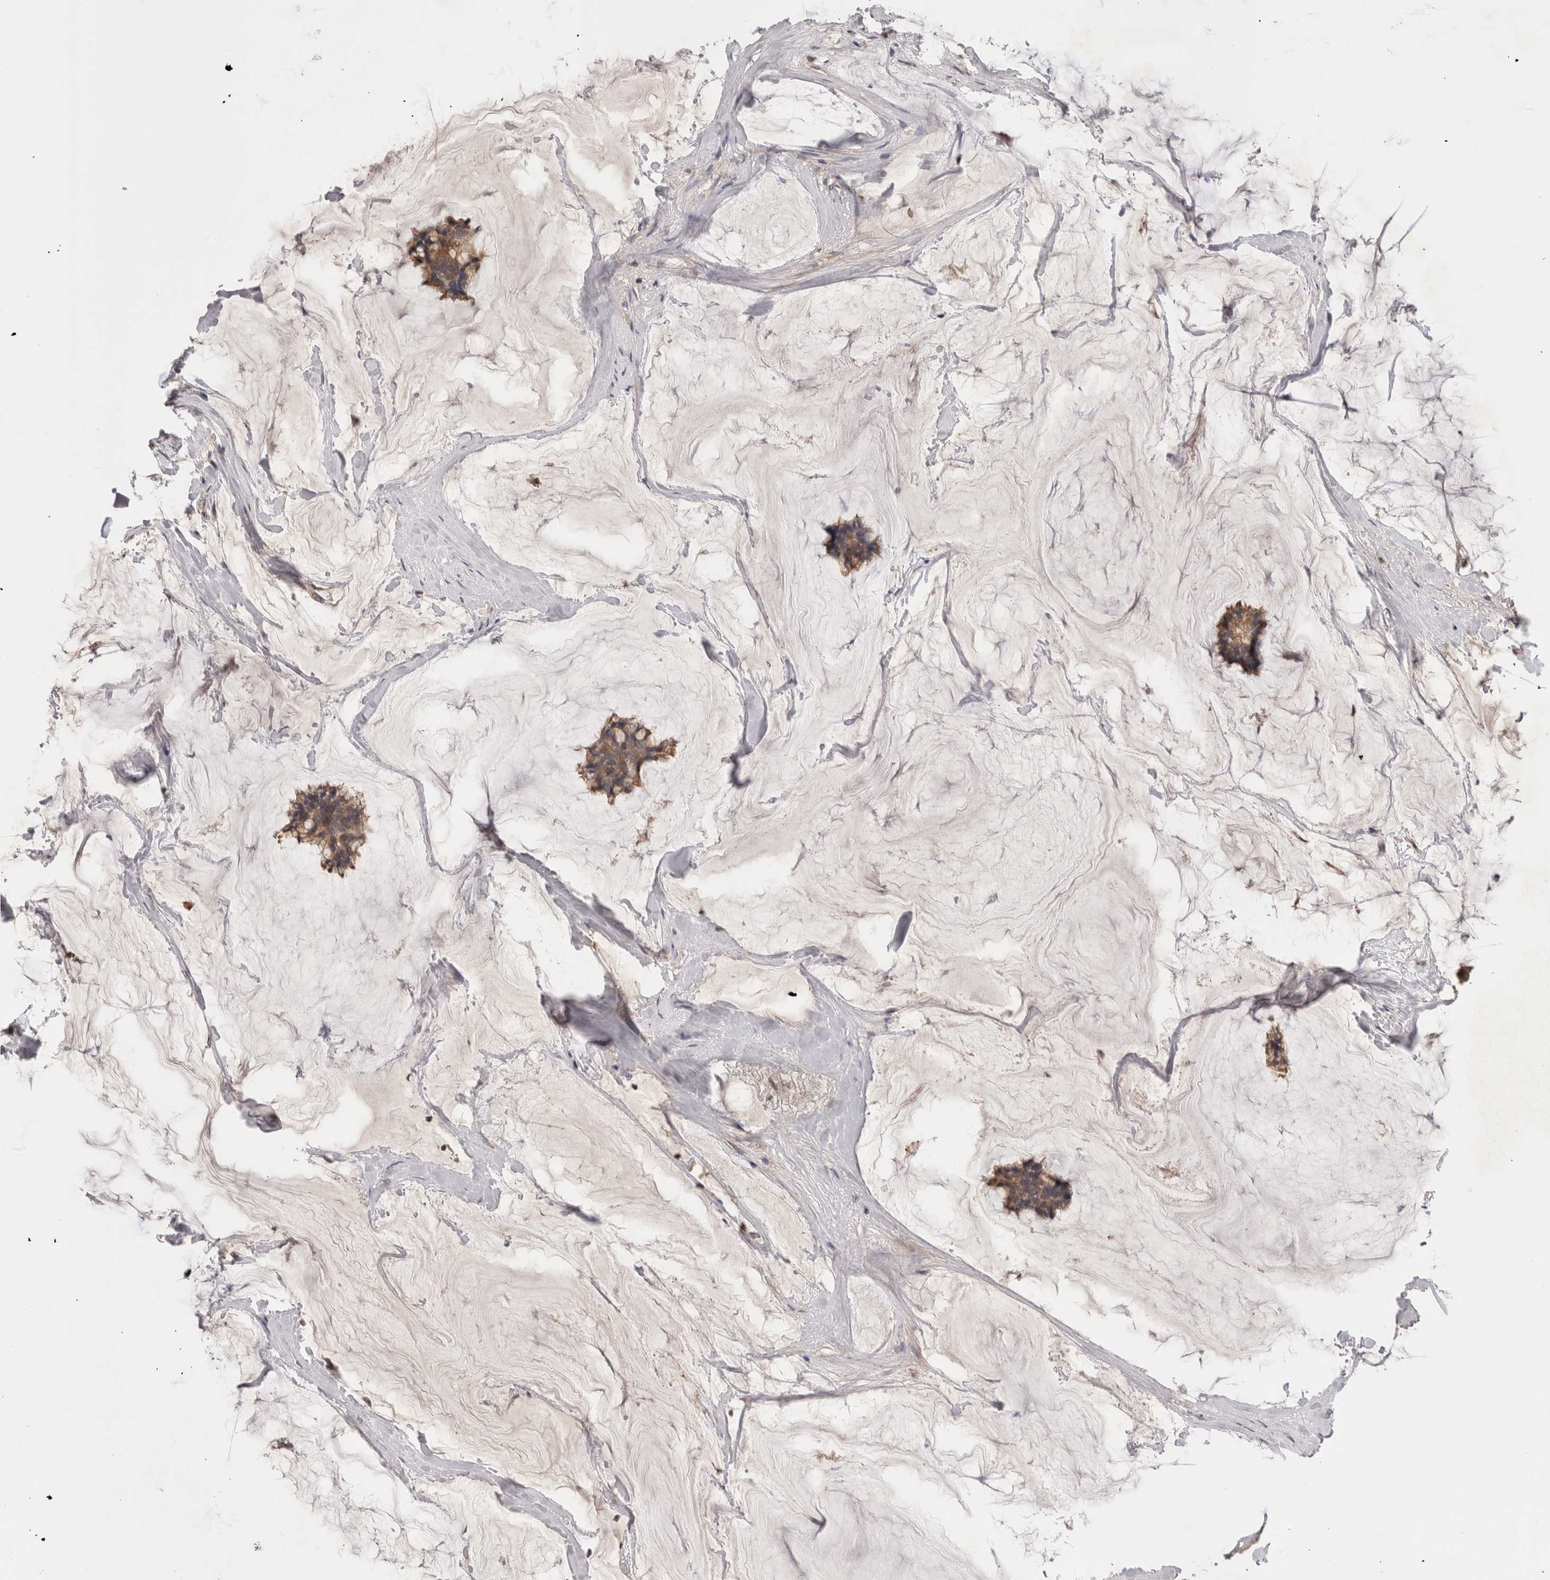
{"staining": {"intensity": "moderate", "quantity": ">75%", "location": "cytoplasmic/membranous"}, "tissue": "breast cancer", "cell_type": "Tumor cells", "image_type": "cancer", "snomed": [{"axis": "morphology", "description": "Duct carcinoma"}, {"axis": "topography", "description": "Breast"}], "caption": "Breast cancer (intraductal carcinoma) stained with DAB (3,3'-diaminobenzidine) immunohistochemistry reveals medium levels of moderate cytoplasmic/membranous staining in about >75% of tumor cells. The staining was performed using DAB (3,3'-diaminobenzidine), with brown indicating positive protein expression. Nuclei are stained blue with hematoxylin.", "gene": "OTOR", "patient": {"sex": "female", "age": 93}}